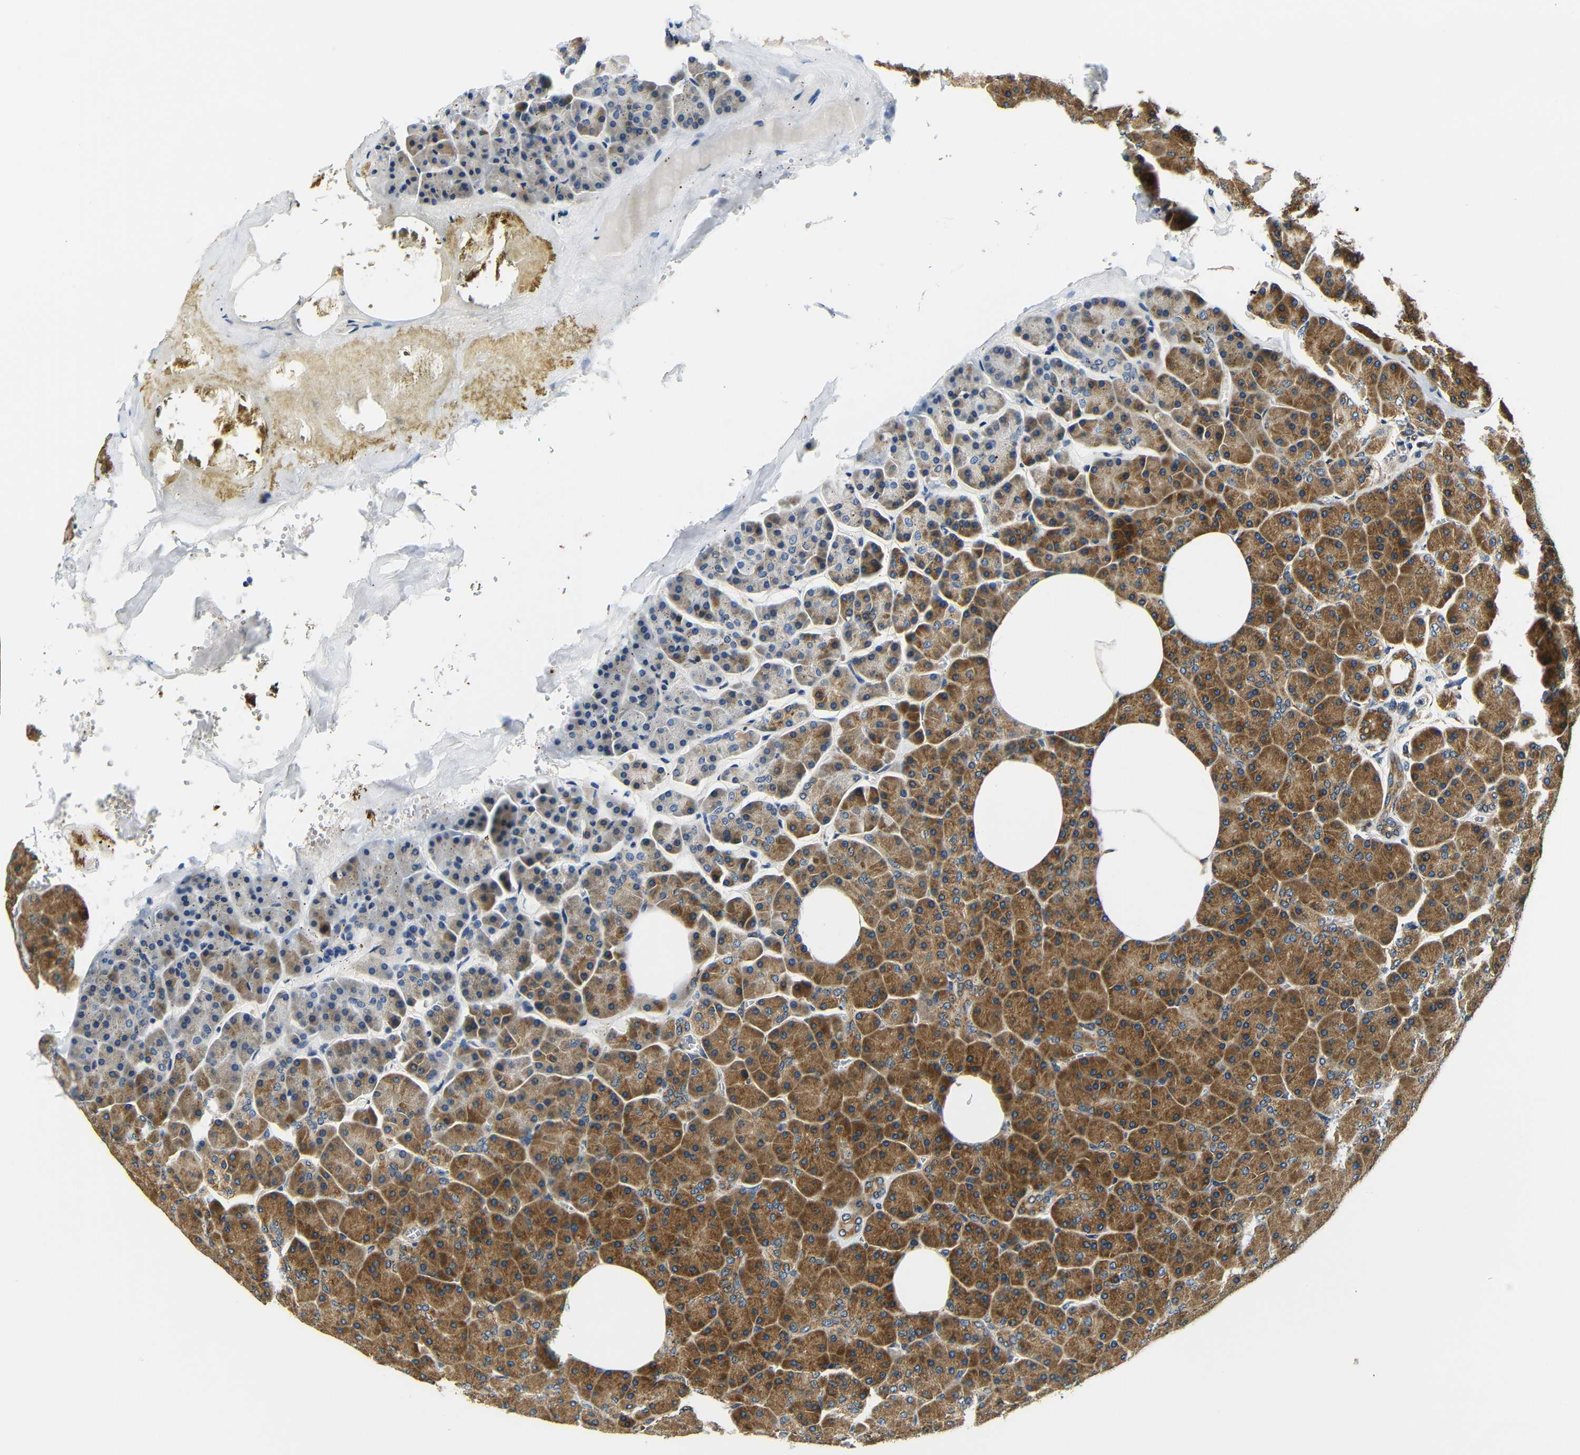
{"staining": {"intensity": "strong", "quantity": ">75%", "location": "cytoplasmic/membranous"}, "tissue": "pancreas", "cell_type": "Exocrine glandular cells", "image_type": "normal", "snomed": [{"axis": "morphology", "description": "Normal tissue, NOS"}, {"axis": "topography", "description": "Pancreas"}], "caption": "Protein positivity by immunohistochemistry (IHC) shows strong cytoplasmic/membranous staining in approximately >75% of exocrine glandular cells in normal pancreas. (brown staining indicates protein expression, while blue staining denotes nuclei).", "gene": "VAPB", "patient": {"sex": "female", "age": 35}}